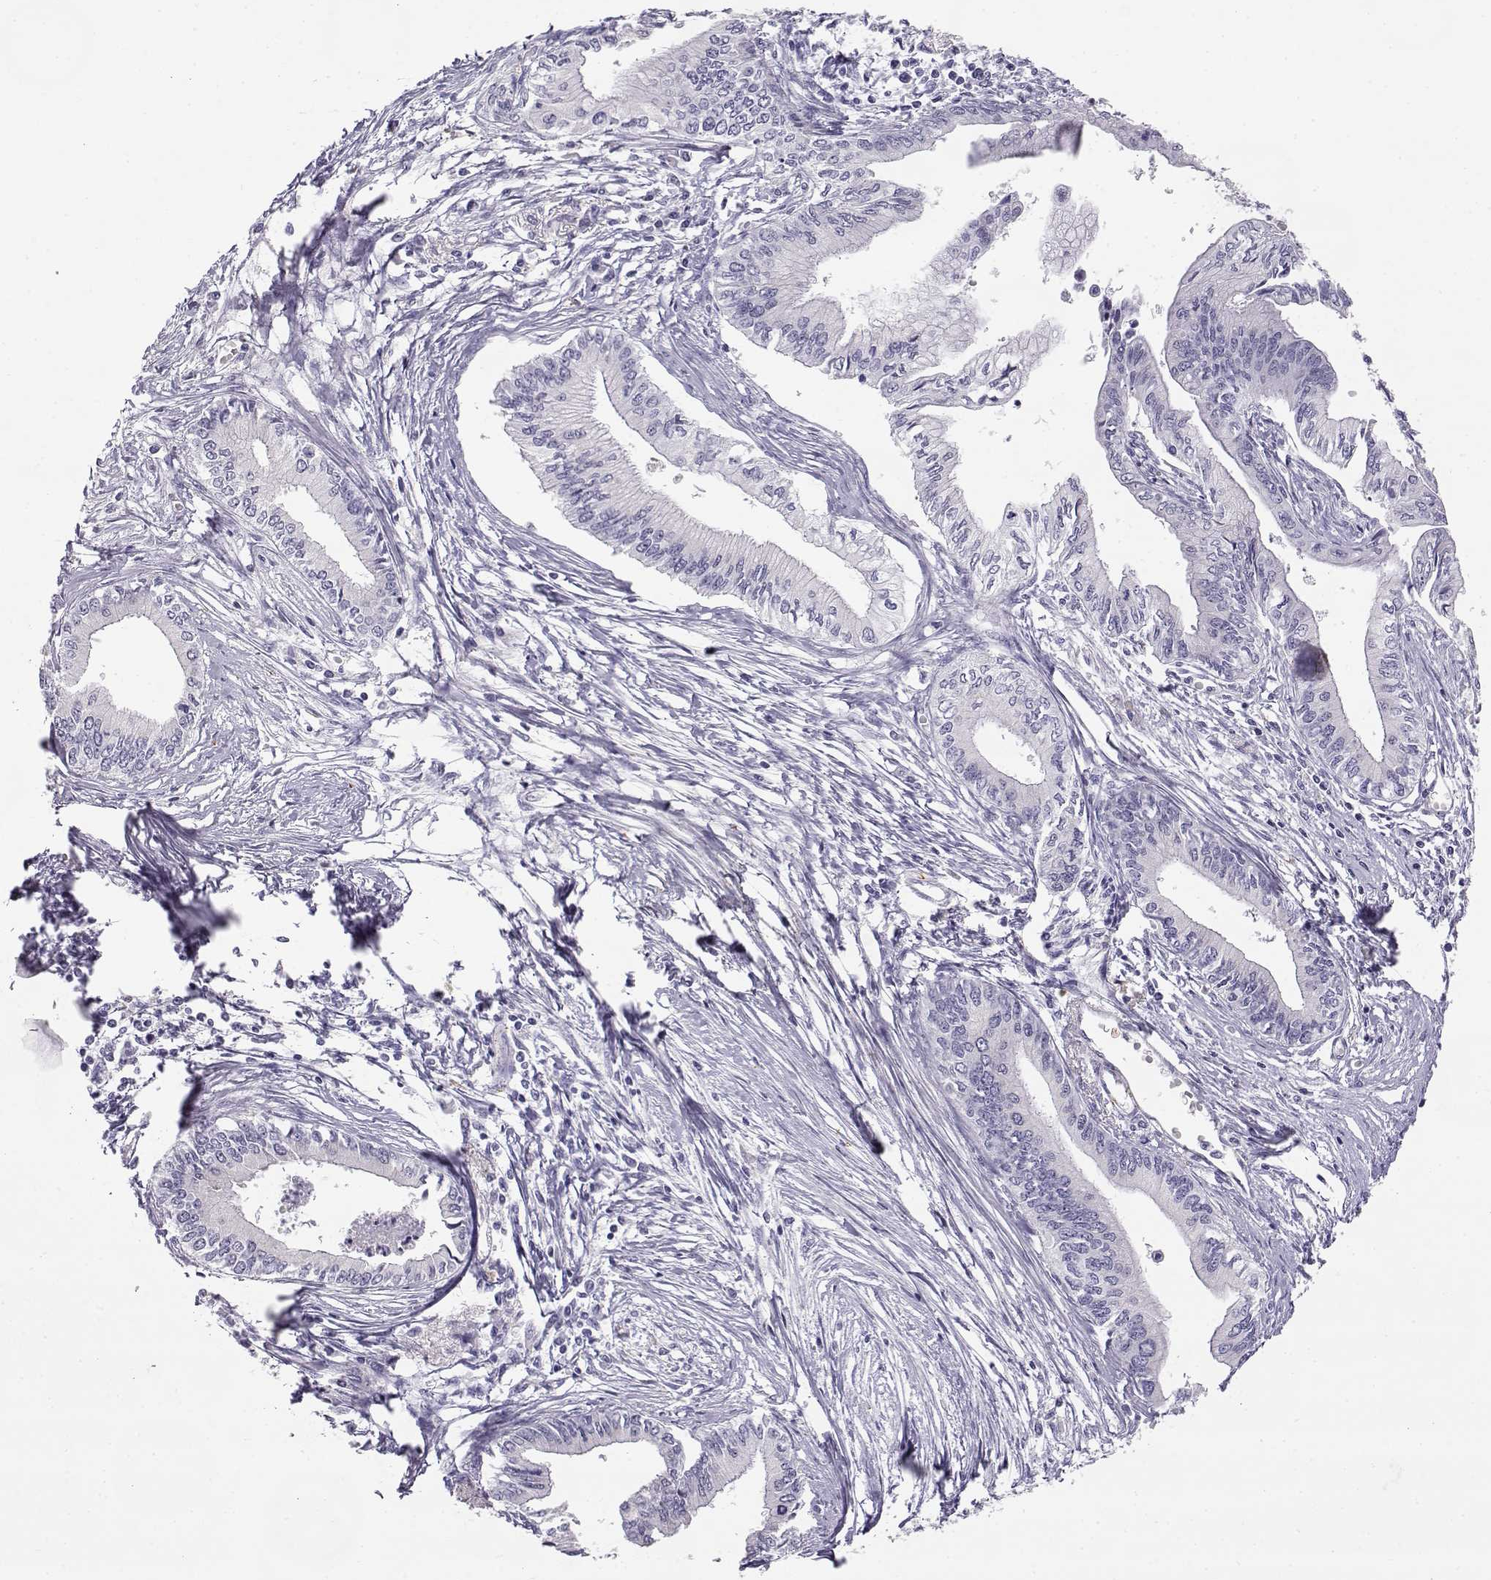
{"staining": {"intensity": "negative", "quantity": "none", "location": "none"}, "tissue": "pancreatic cancer", "cell_type": "Tumor cells", "image_type": "cancer", "snomed": [{"axis": "morphology", "description": "Adenocarcinoma, NOS"}, {"axis": "topography", "description": "Pancreas"}], "caption": "An image of human pancreatic adenocarcinoma is negative for staining in tumor cells. The staining is performed using DAB (3,3'-diaminobenzidine) brown chromogen with nuclei counter-stained in using hematoxylin.", "gene": "ENDOU", "patient": {"sex": "female", "age": 61}}